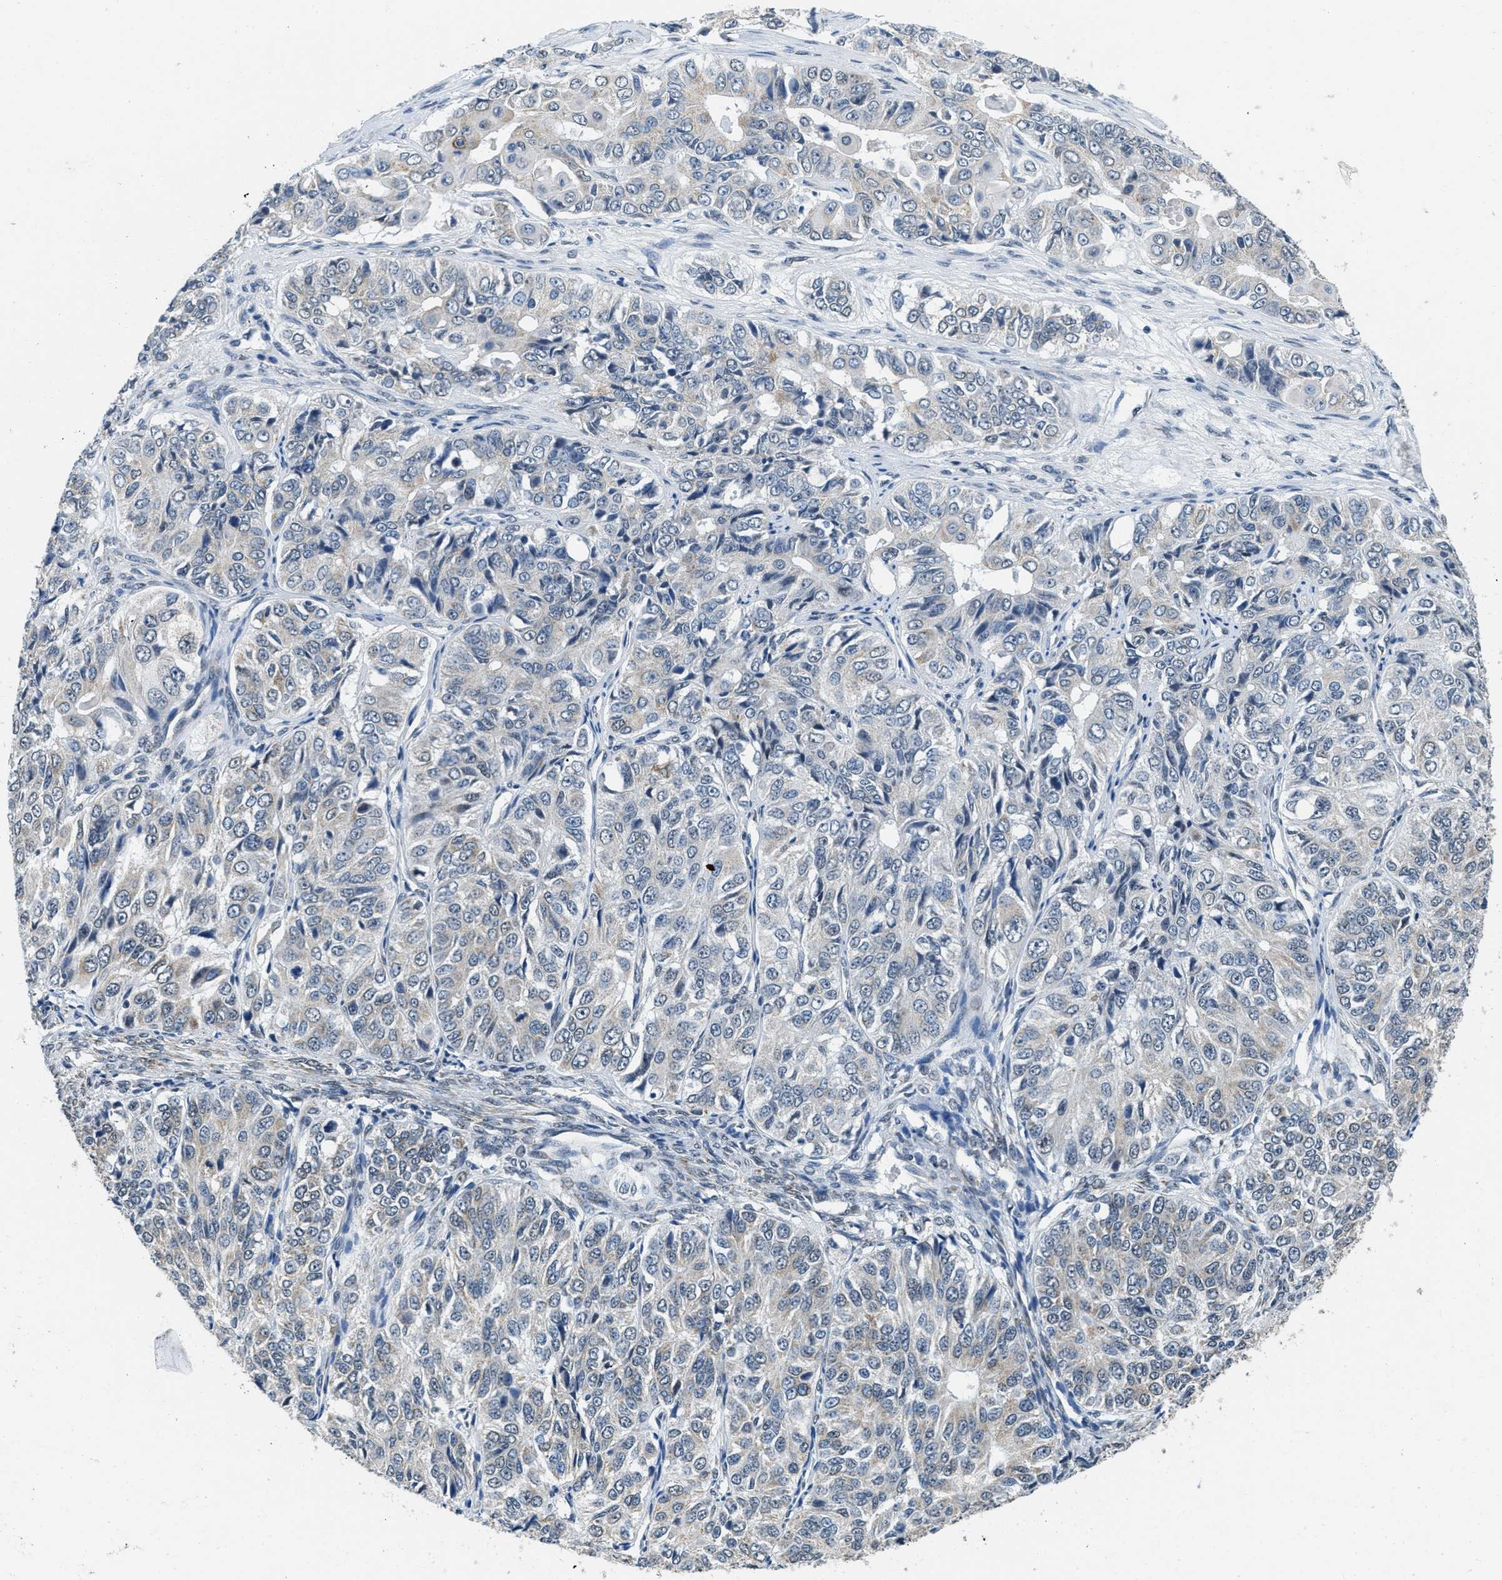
{"staining": {"intensity": "negative", "quantity": "none", "location": "none"}, "tissue": "ovarian cancer", "cell_type": "Tumor cells", "image_type": "cancer", "snomed": [{"axis": "morphology", "description": "Carcinoma, endometroid"}, {"axis": "topography", "description": "Ovary"}], "caption": "This is a image of immunohistochemistry (IHC) staining of ovarian cancer, which shows no positivity in tumor cells.", "gene": "TOMM70", "patient": {"sex": "female", "age": 51}}